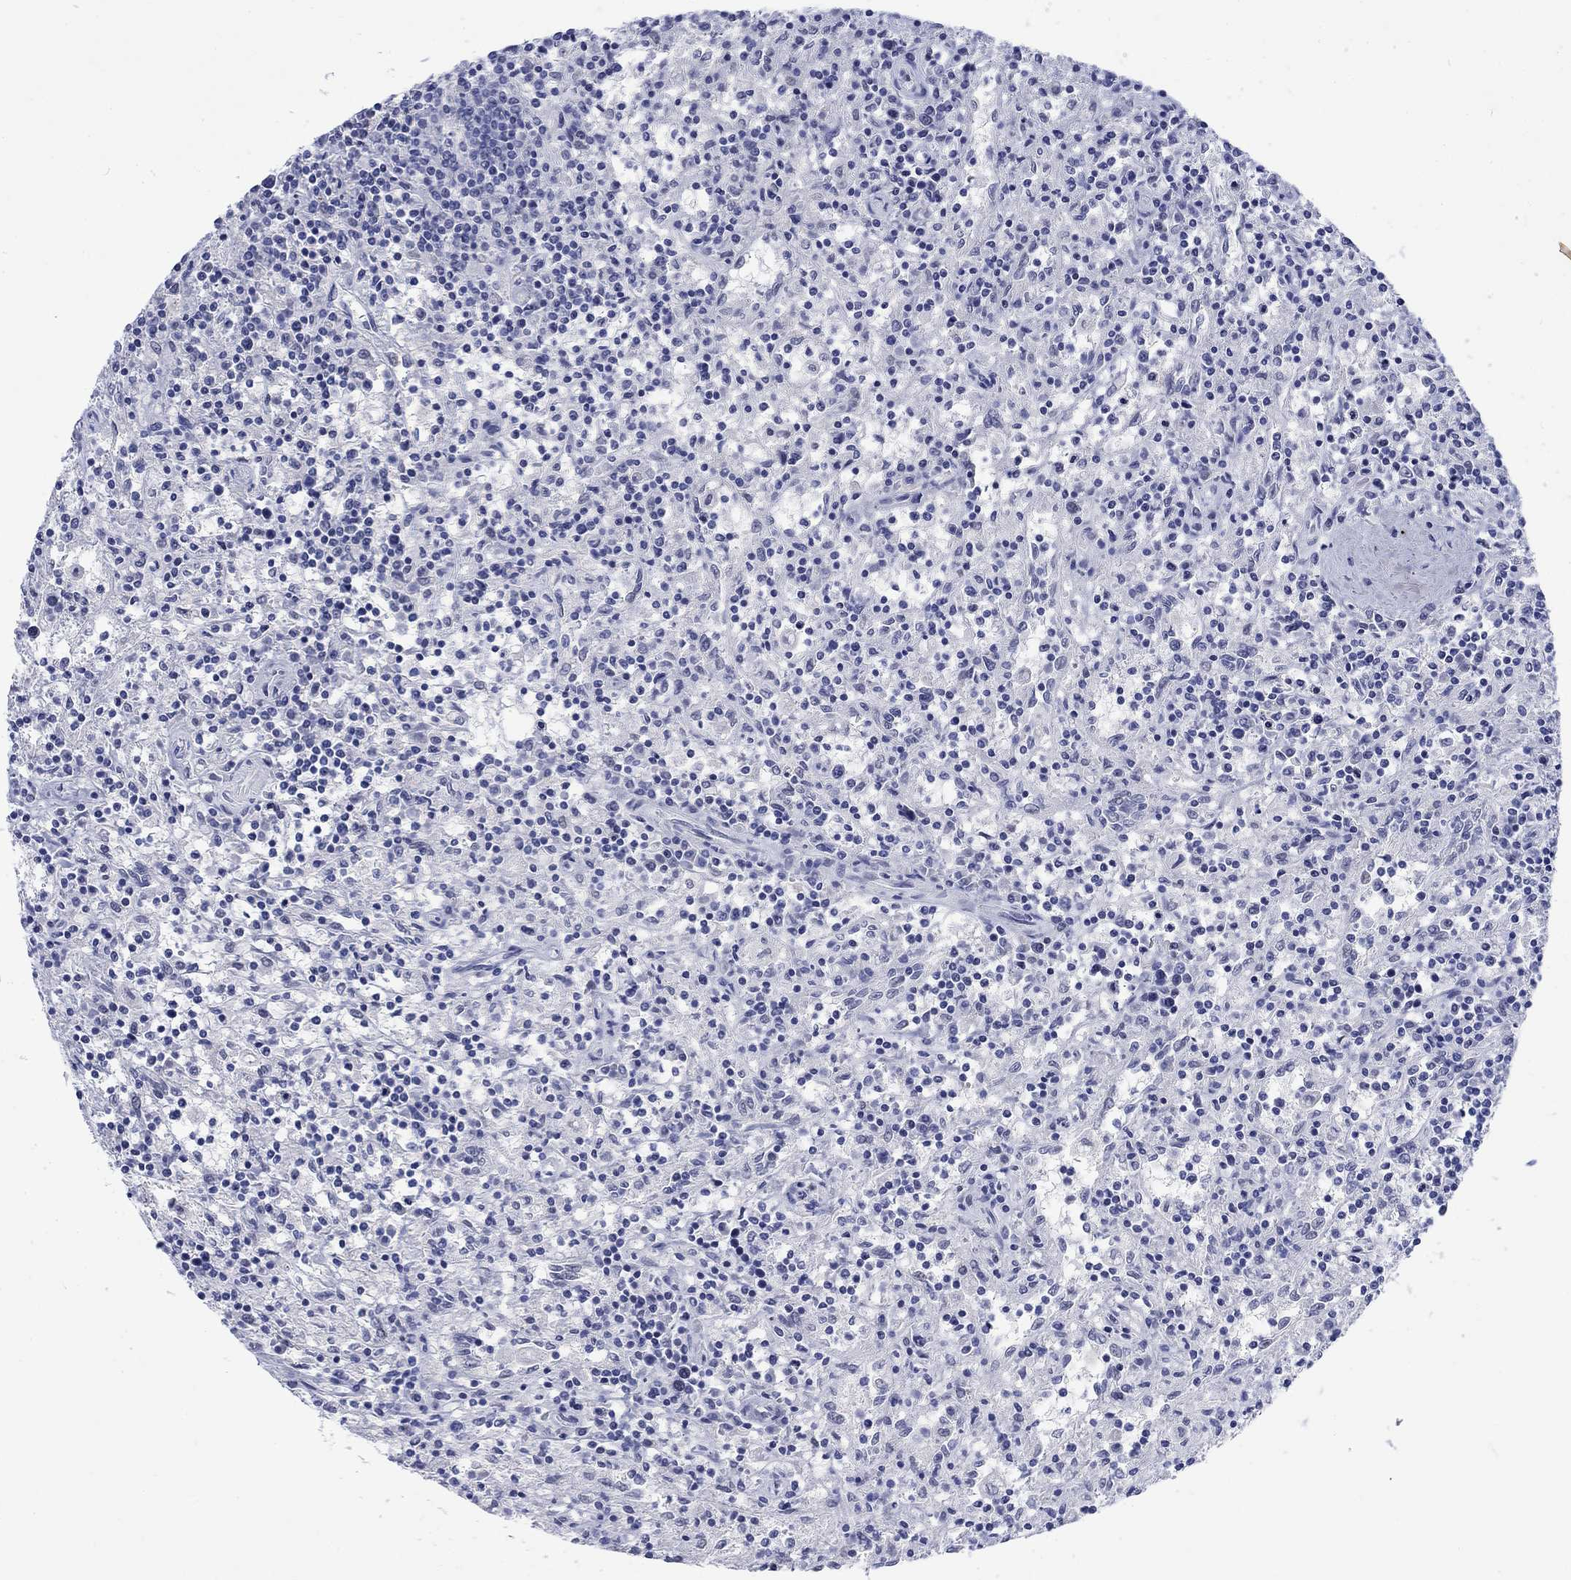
{"staining": {"intensity": "negative", "quantity": "none", "location": "none"}, "tissue": "lymphoma", "cell_type": "Tumor cells", "image_type": "cancer", "snomed": [{"axis": "morphology", "description": "Malignant lymphoma, non-Hodgkin's type, Low grade"}, {"axis": "topography", "description": "Spleen"}], "caption": "Photomicrograph shows no protein positivity in tumor cells of lymphoma tissue.", "gene": "KRT76", "patient": {"sex": "male", "age": 62}}